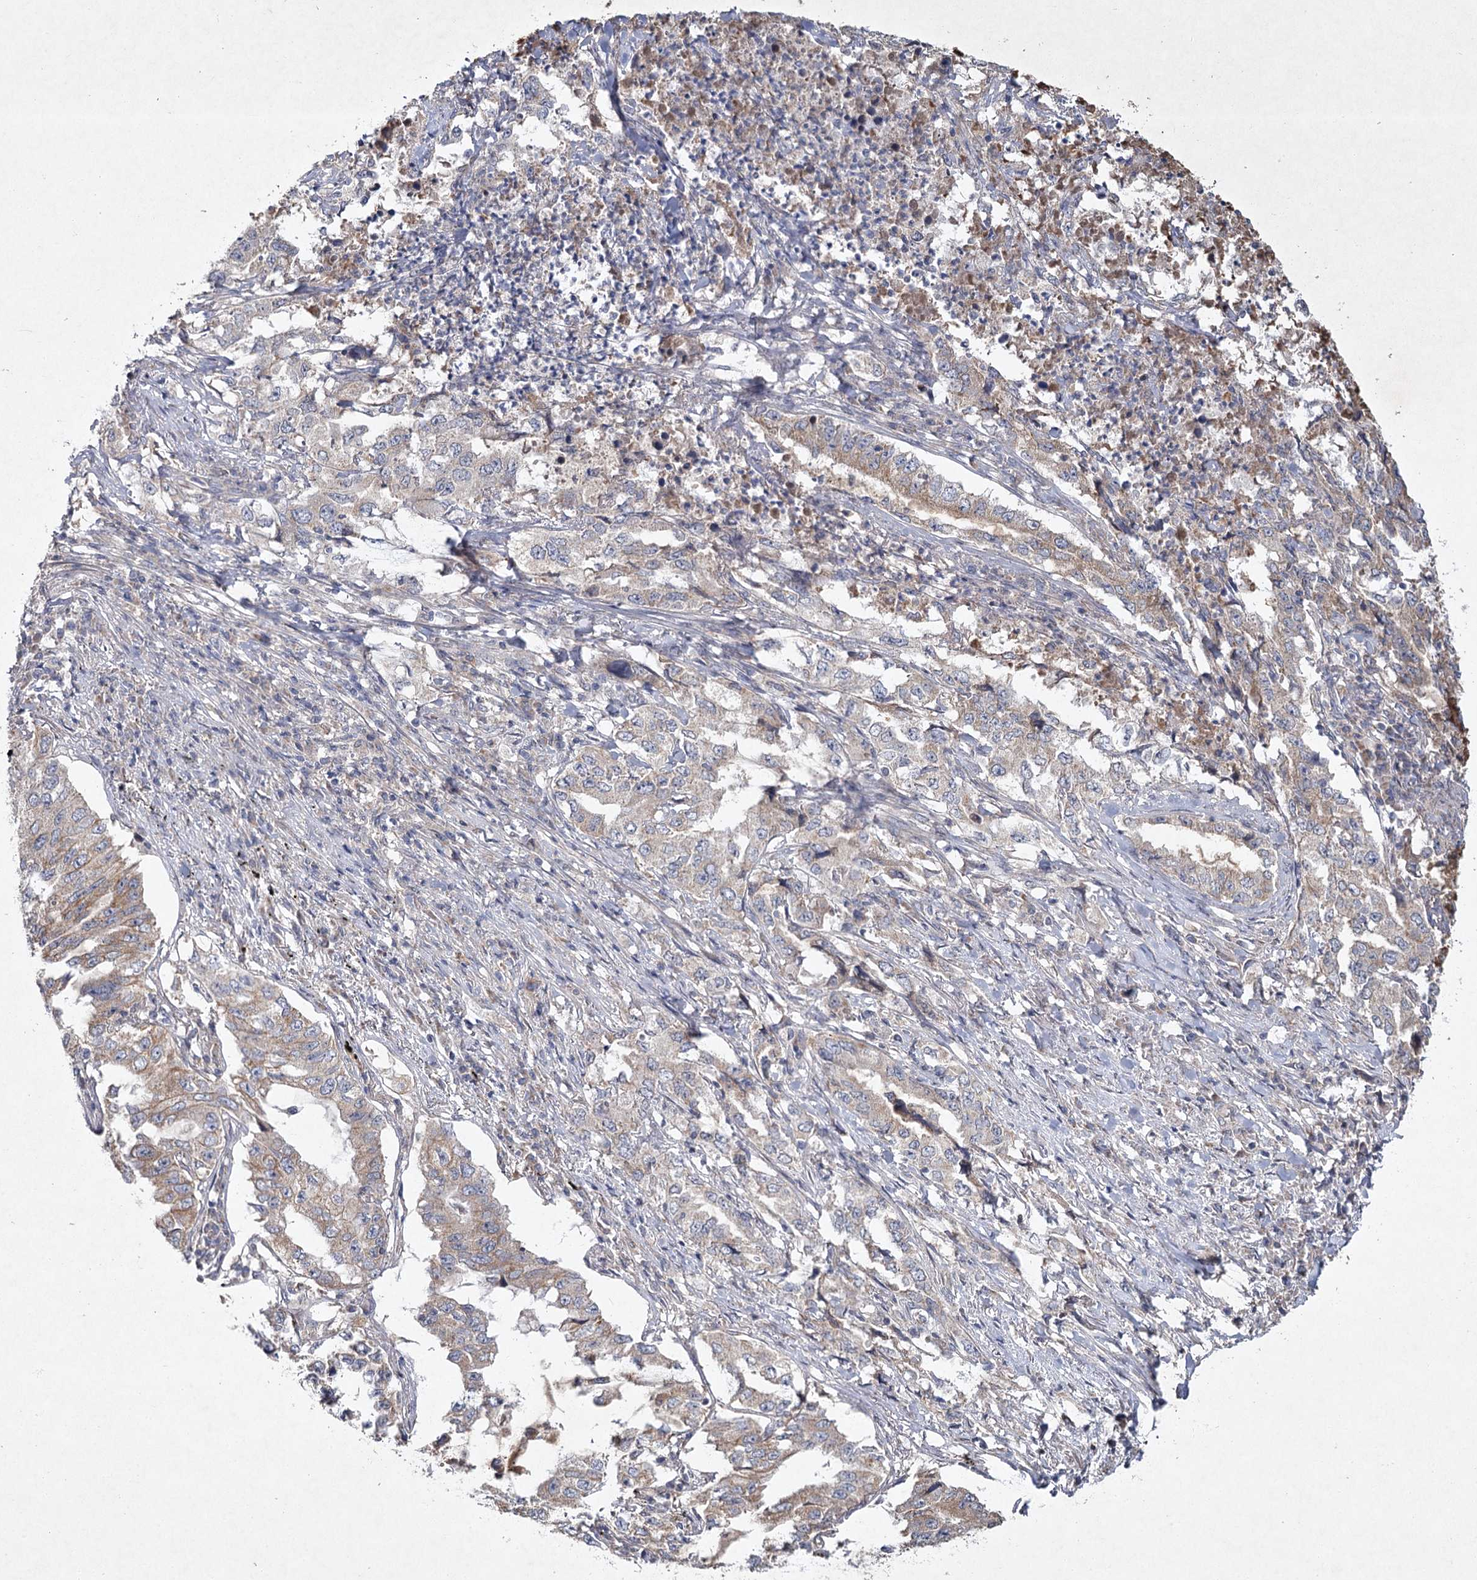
{"staining": {"intensity": "weak", "quantity": "<25%", "location": "cytoplasmic/membranous"}, "tissue": "lung cancer", "cell_type": "Tumor cells", "image_type": "cancer", "snomed": [{"axis": "morphology", "description": "Adenocarcinoma, NOS"}, {"axis": "topography", "description": "Lung"}], "caption": "Immunohistochemical staining of lung adenocarcinoma shows no significant positivity in tumor cells. Nuclei are stained in blue.", "gene": "MFN1", "patient": {"sex": "female", "age": 51}}